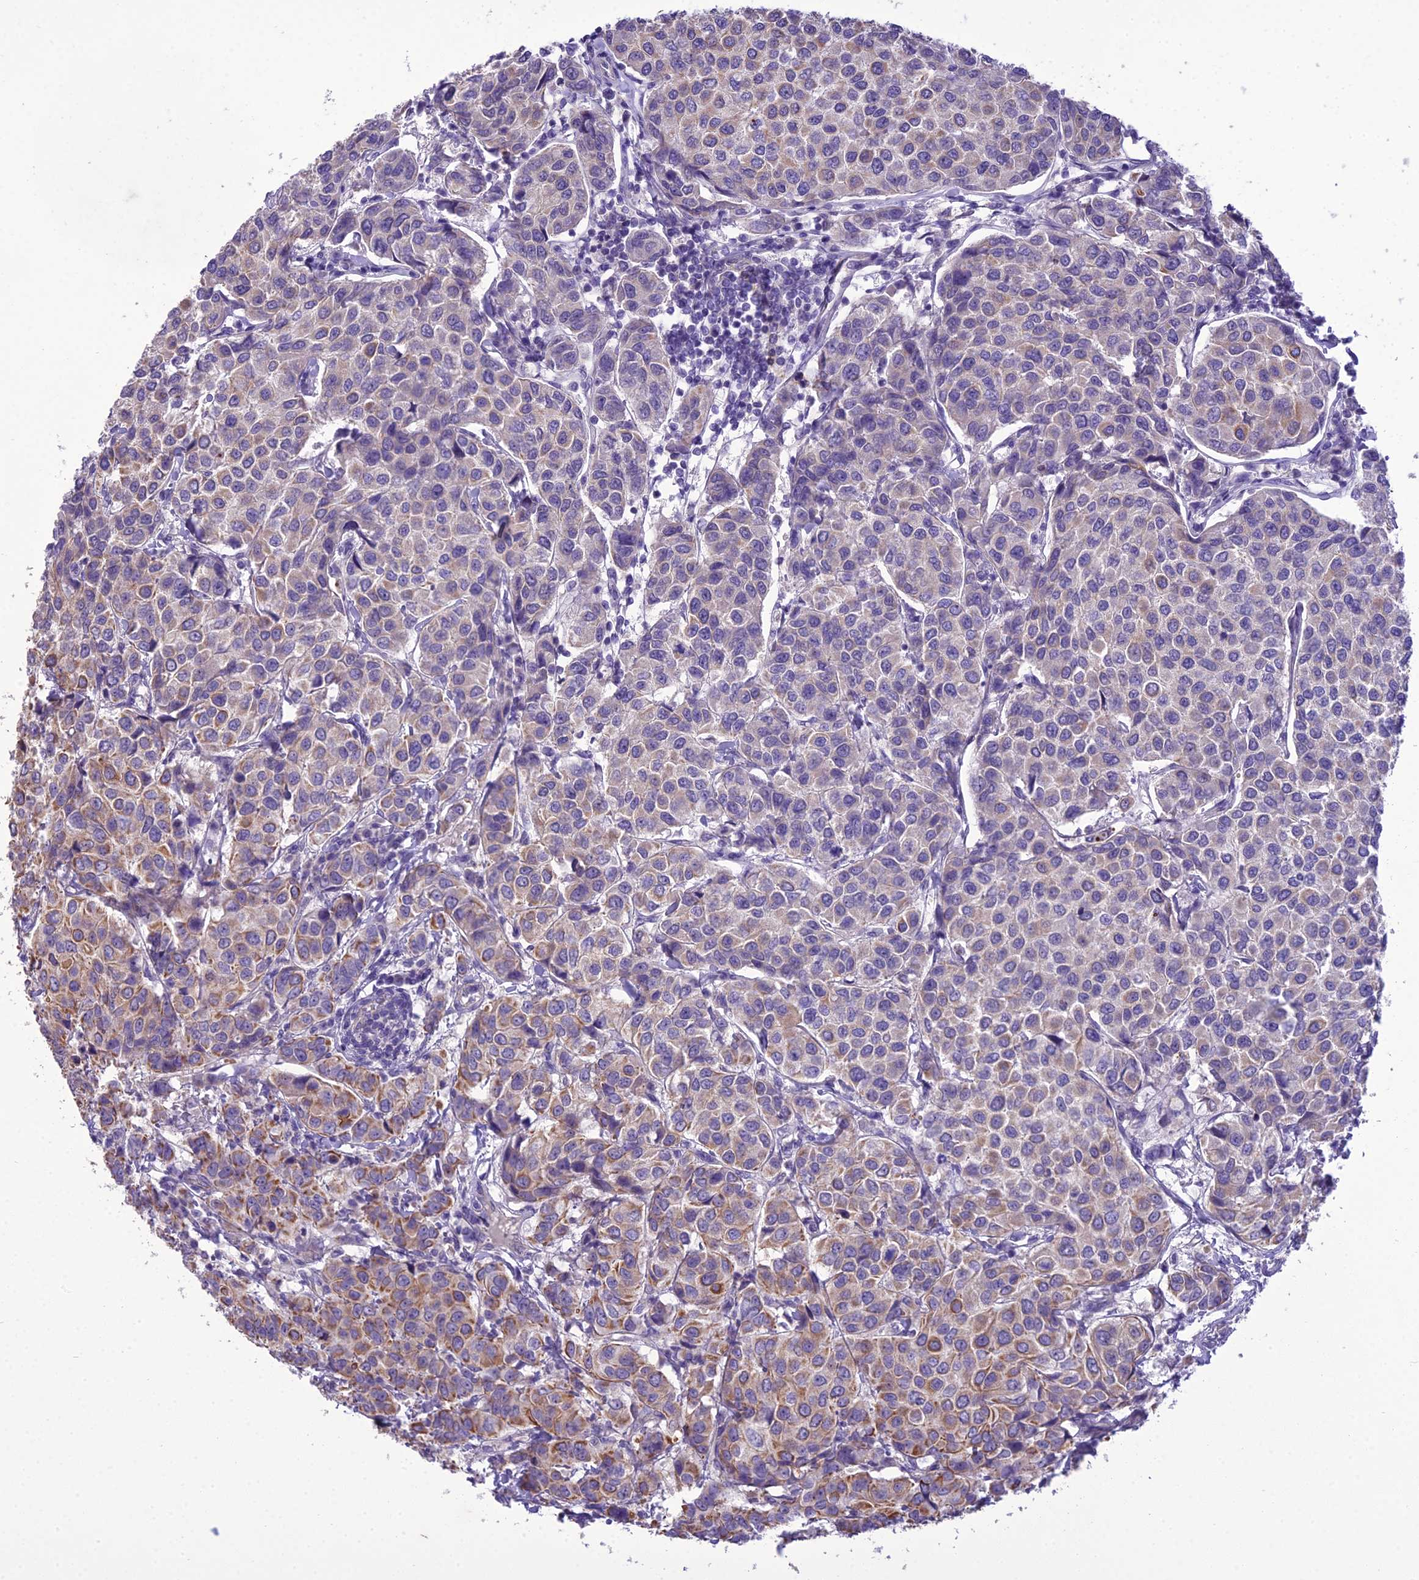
{"staining": {"intensity": "moderate", "quantity": "25%-75%", "location": "cytoplasmic/membranous"}, "tissue": "breast cancer", "cell_type": "Tumor cells", "image_type": "cancer", "snomed": [{"axis": "morphology", "description": "Duct carcinoma"}, {"axis": "topography", "description": "Breast"}], "caption": "Immunohistochemistry of human breast cancer demonstrates medium levels of moderate cytoplasmic/membranous staining in about 25%-75% of tumor cells.", "gene": "SCRT1", "patient": {"sex": "female", "age": 55}}